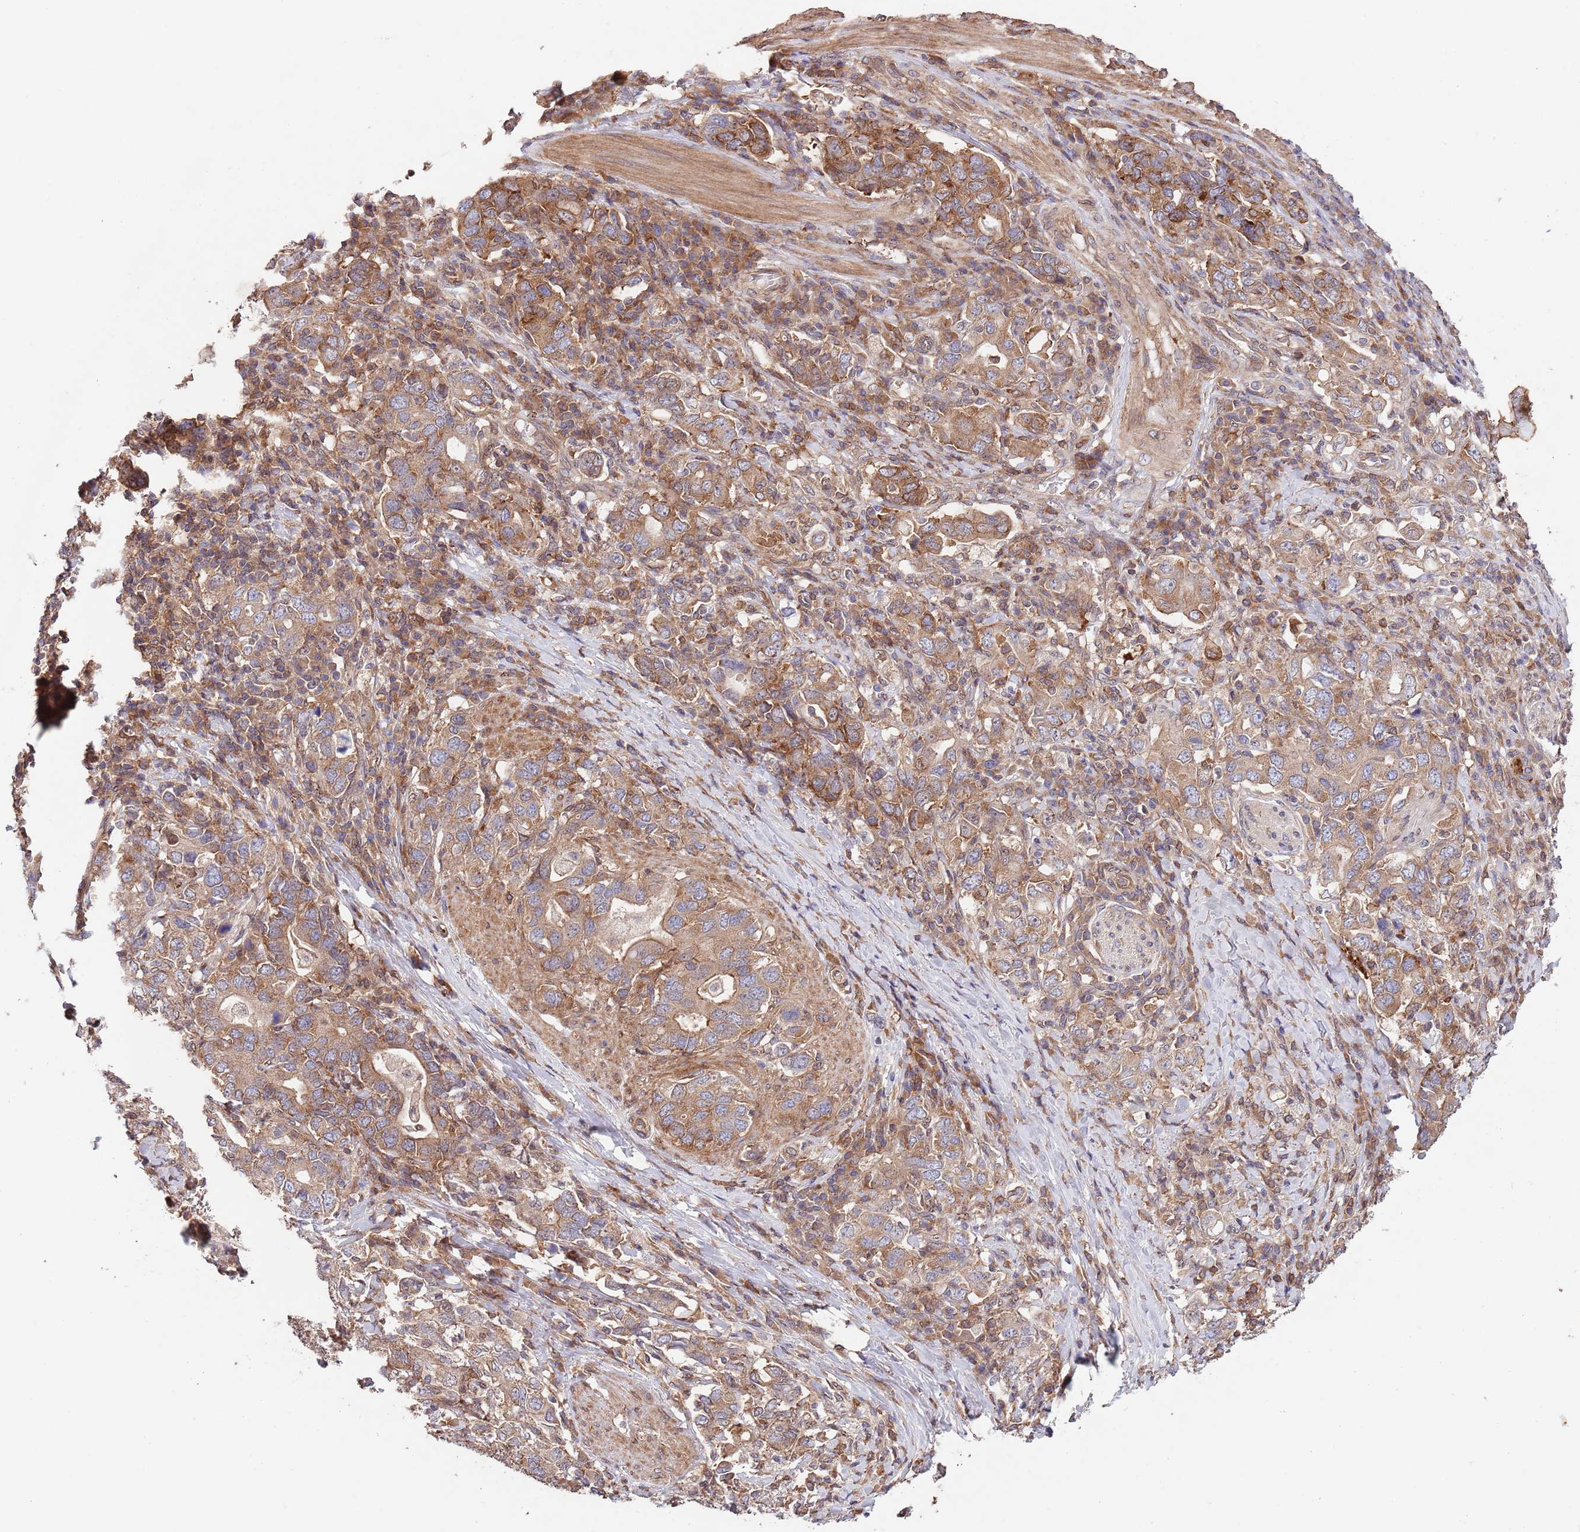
{"staining": {"intensity": "moderate", "quantity": ">75%", "location": "cytoplasmic/membranous"}, "tissue": "stomach cancer", "cell_type": "Tumor cells", "image_type": "cancer", "snomed": [{"axis": "morphology", "description": "Adenocarcinoma, NOS"}, {"axis": "topography", "description": "Stomach, upper"}, {"axis": "topography", "description": "Stomach"}], "caption": "This histopathology image demonstrates immunohistochemistry staining of adenocarcinoma (stomach), with medium moderate cytoplasmic/membranous expression in approximately >75% of tumor cells.", "gene": "RNF19B", "patient": {"sex": "male", "age": 62}}